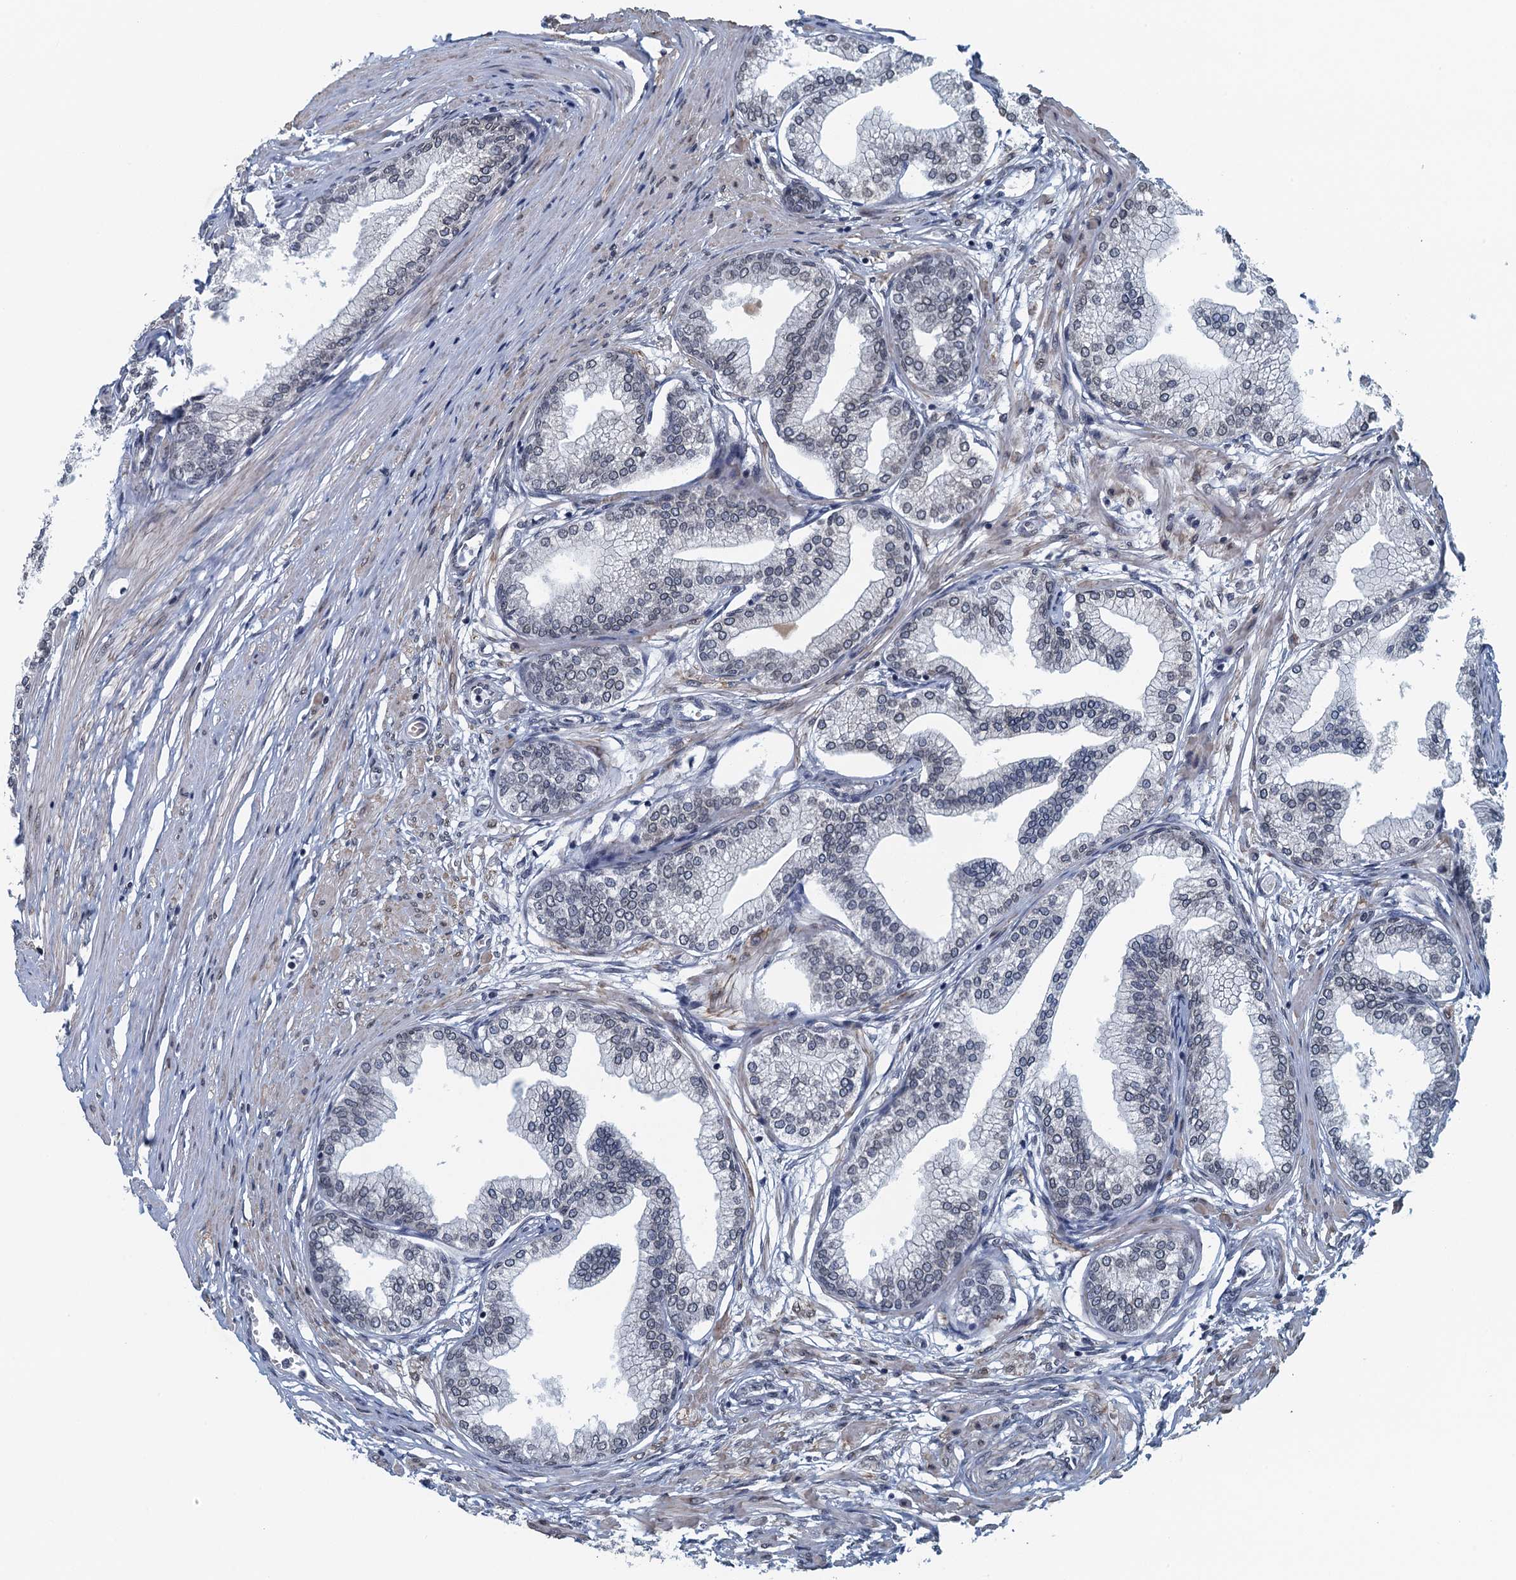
{"staining": {"intensity": "weak", "quantity": "25%-75%", "location": "cytoplasmic/membranous,nuclear"}, "tissue": "prostate", "cell_type": "Glandular cells", "image_type": "normal", "snomed": [{"axis": "morphology", "description": "Normal tissue, NOS"}, {"axis": "morphology", "description": "Urothelial carcinoma, Low grade"}, {"axis": "topography", "description": "Urinary bladder"}, {"axis": "topography", "description": "Prostate"}], "caption": "DAB immunohistochemical staining of normal human prostate displays weak cytoplasmic/membranous,nuclear protein expression in about 25%-75% of glandular cells.", "gene": "CCDC34", "patient": {"sex": "male", "age": 60}}